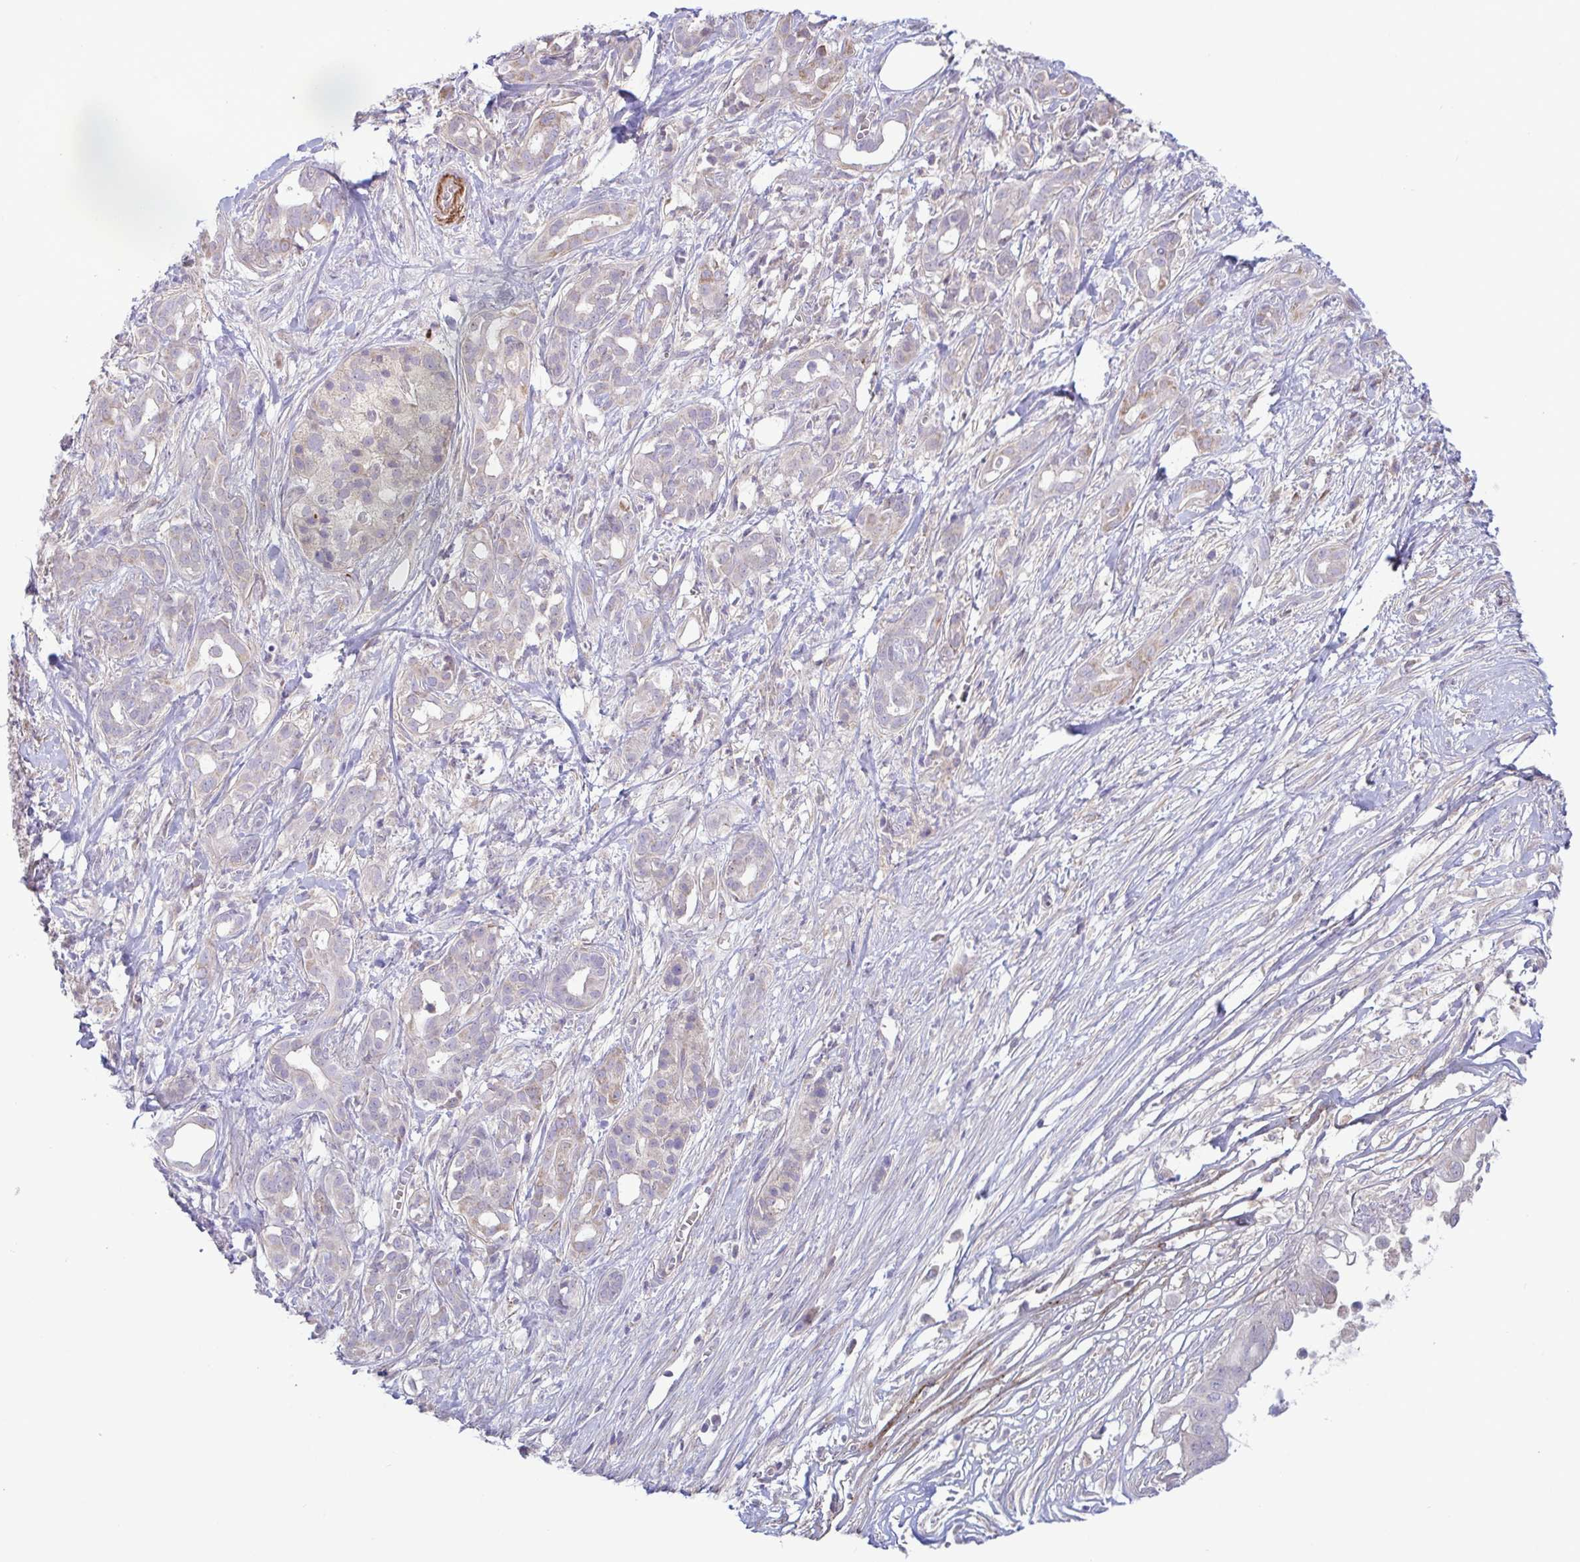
{"staining": {"intensity": "negative", "quantity": "none", "location": "none"}, "tissue": "pancreatic cancer", "cell_type": "Tumor cells", "image_type": "cancer", "snomed": [{"axis": "morphology", "description": "Adenocarcinoma, NOS"}, {"axis": "topography", "description": "Pancreas"}], "caption": "Pancreatic cancer (adenocarcinoma) was stained to show a protein in brown. There is no significant positivity in tumor cells.", "gene": "IL37", "patient": {"sex": "male", "age": 61}}